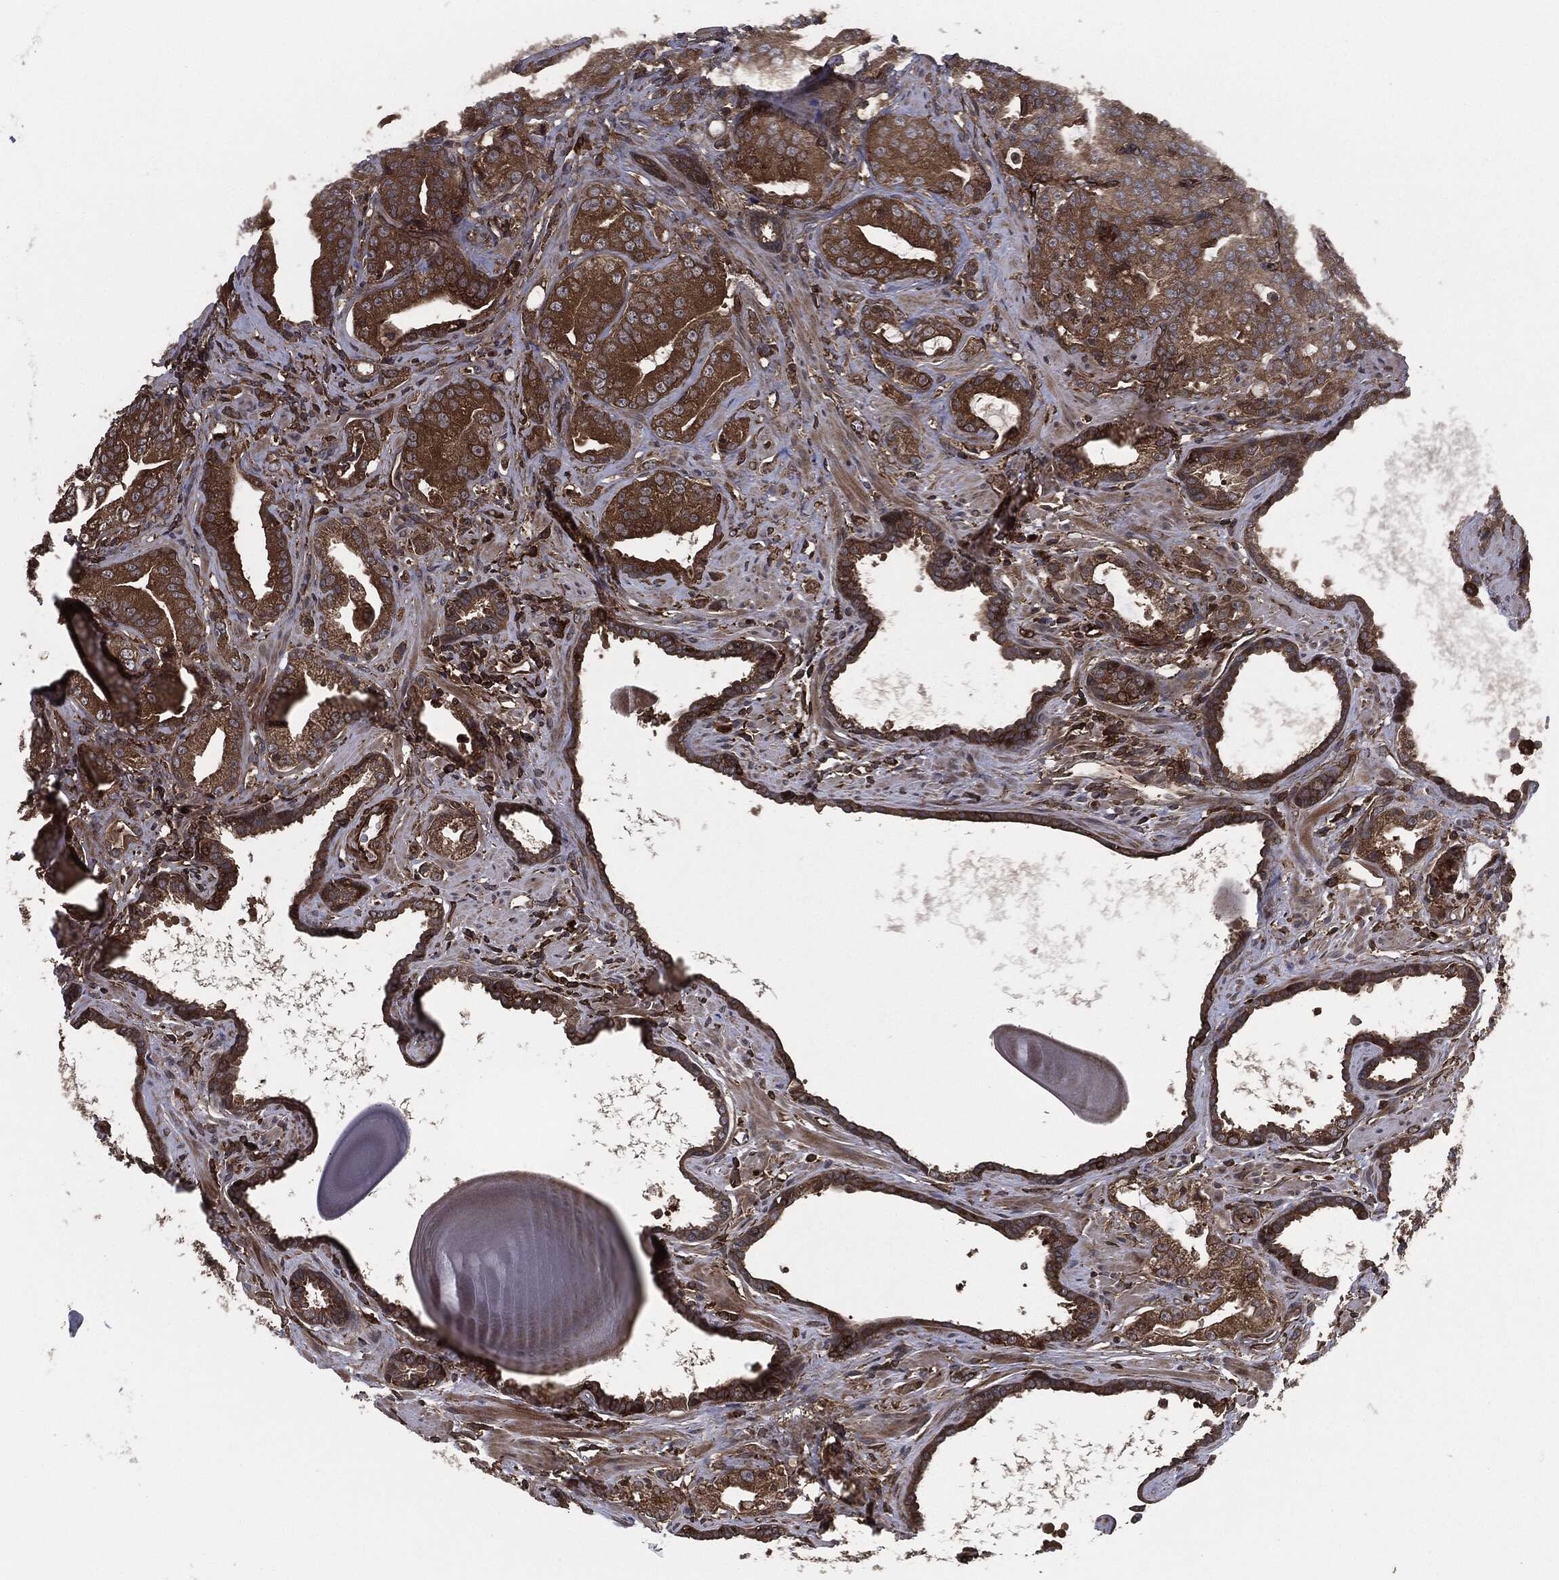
{"staining": {"intensity": "strong", "quantity": ">75%", "location": "cytoplasmic/membranous"}, "tissue": "prostate cancer", "cell_type": "Tumor cells", "image_type": "cancer", "snomed": [{"axis": "morphology", "description": "Adenocarcinoma, Low grade"}, {"axis": "topography", "description": "Prostate"}], "caption": "Immunohistochemical staining of human prostate low-grade adenocarcinoma reveals high levels of strong cytoplasmic/membranous expression in approximately >75% of tumor cells.", "gene": "RAP1GDS1", "patient": {"sex": "male", "age": 62}}